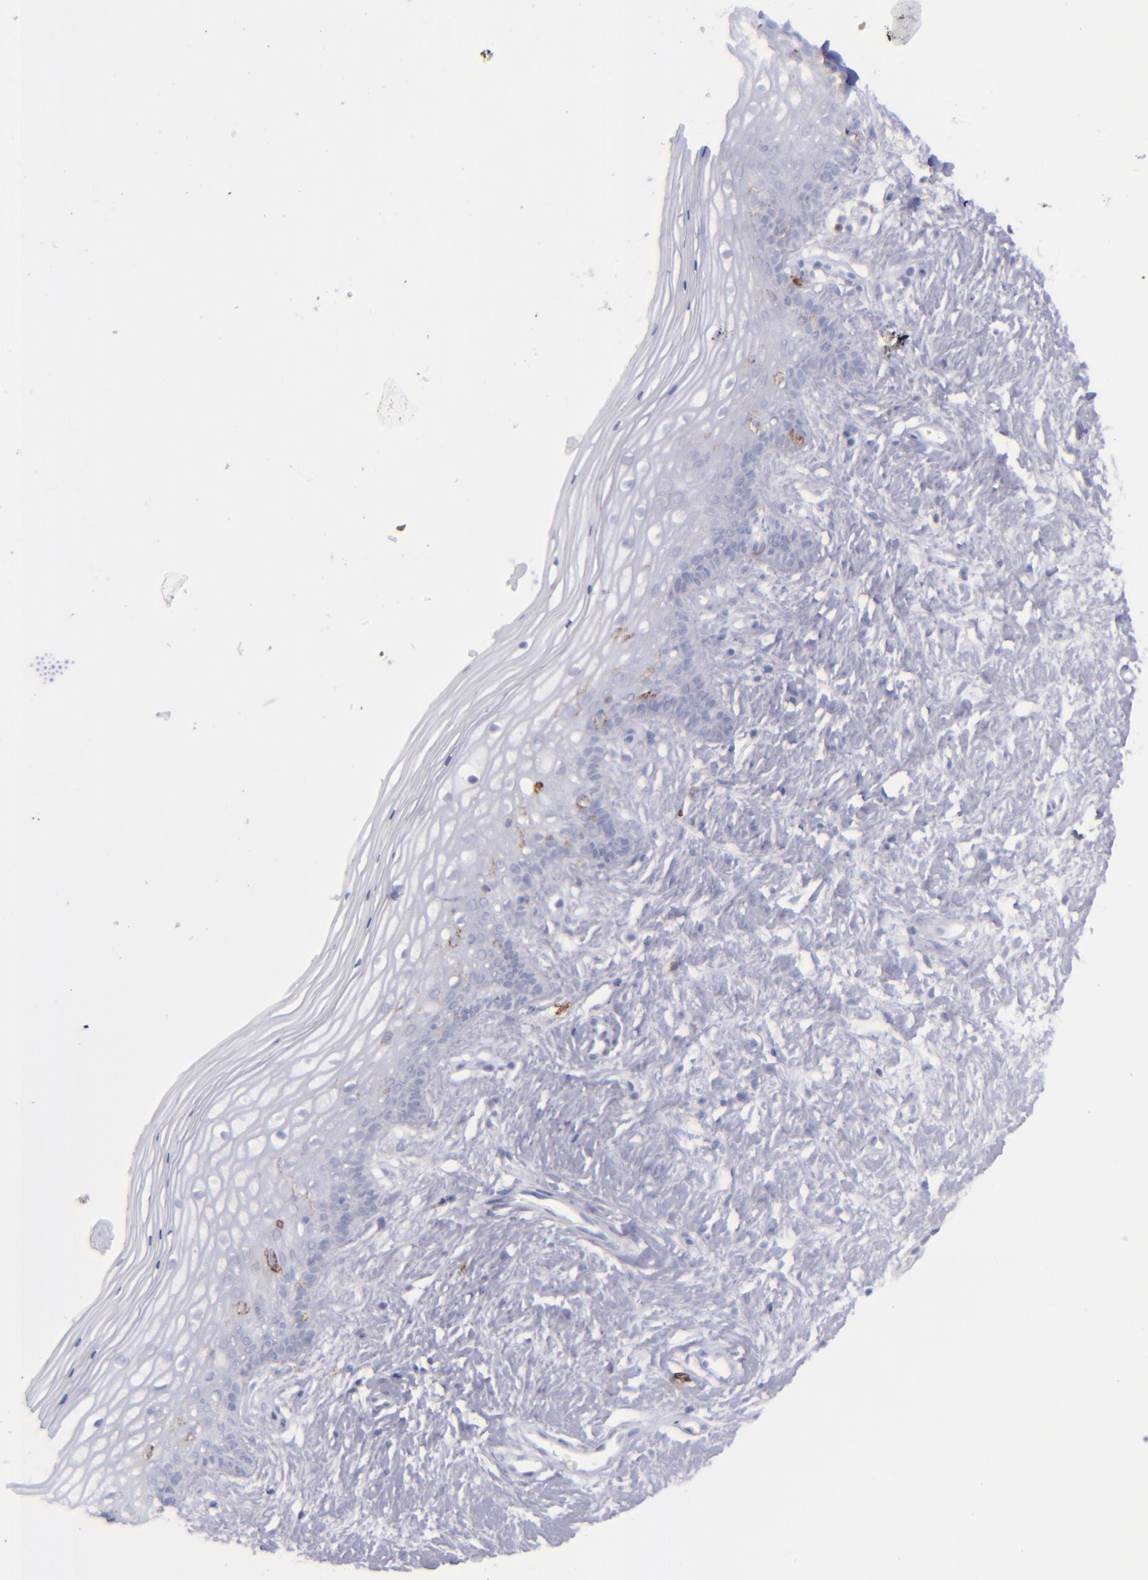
{"staining": {"intensity": "negative", "quantity": "none", "location": "none"}, "tissue": "vagina", "cell_type": "Squamous epithelial cells", "image_type": "normal", "snomed": [{"axis": "morphology", "description": "Normal tissue, NOS"}, {"axis": "topography", "description": "Vagina"}], "caption": "Immunohistochemistry (IHC) image of unremarkable vagina: vagina stained with DAB (3,3'-diaminobenzidine) displays no significant protein staining in squamous epithelial cells.", "gene": "SELPLG", "patient": {"sex": "female", "age": 46}}